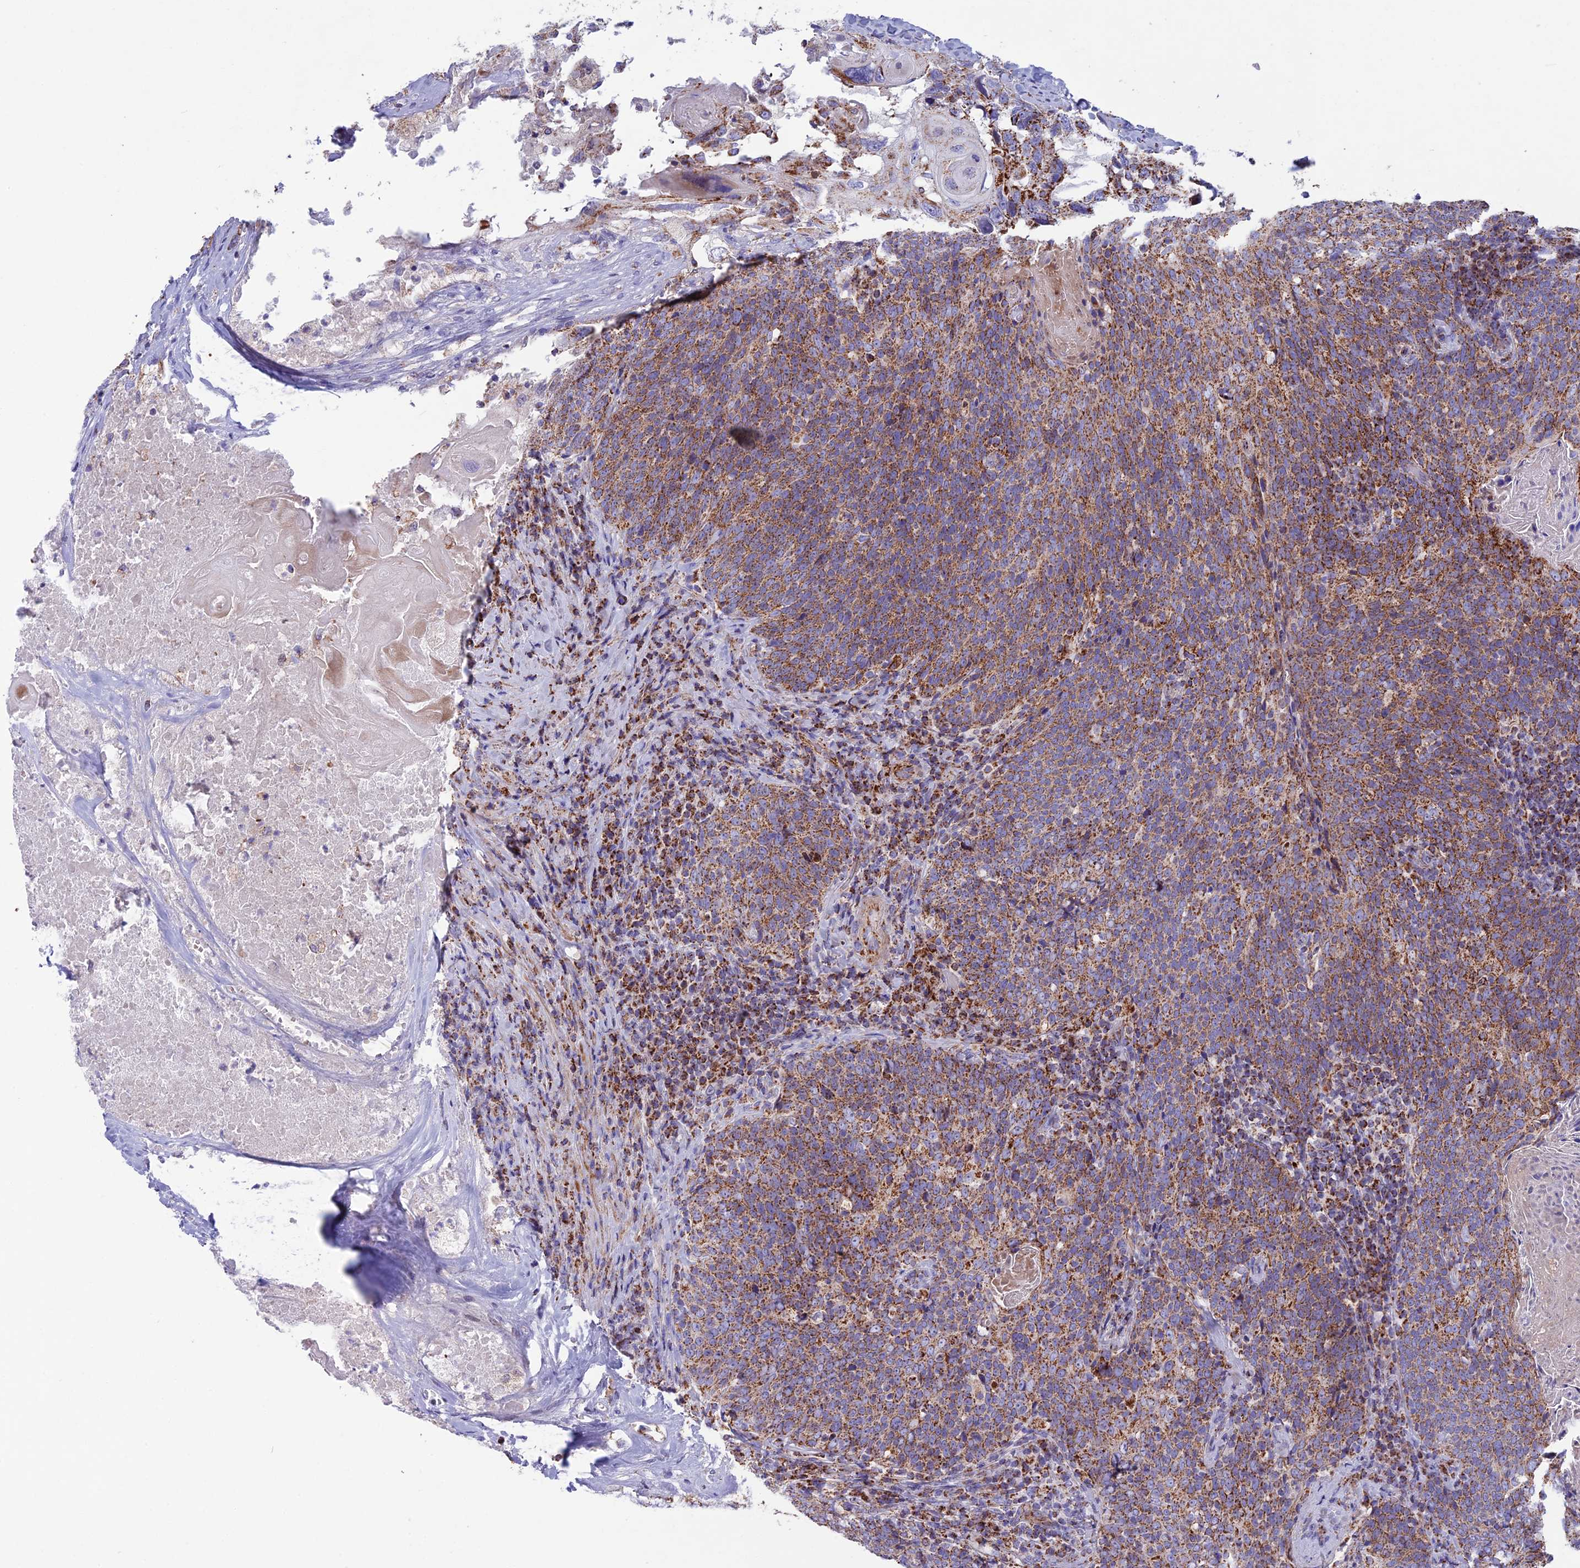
{"staining": {"intensity": "moderate", "quantity": ">75%", "location": "cytoplasmic/membranous"}, "tissue": "head and neck cancer", "cell_type": "Tumor cells", "image_type": "cancer", "snomed": [{"axis": "morphology", "description": "Squamous cell carcinoma, NOS"}, {"axis": "morphology", "description": "Squamous cell carcinoma, metastatic, NOS"}, {"axis": "topography", "description": "Lymph node"}, {"axis": "topography", "description": "Head-Neck"}], "caption": "An image of human head and neck squamous cell carcinoma stained for a protein shows moderate cytoplasmic/membranous brown staining in tumor cells. (brown staining indicates protein expression, while blue staining denotes nuclei).", "gene": "CS", "patient": {"sex": "male", "age": 62}}